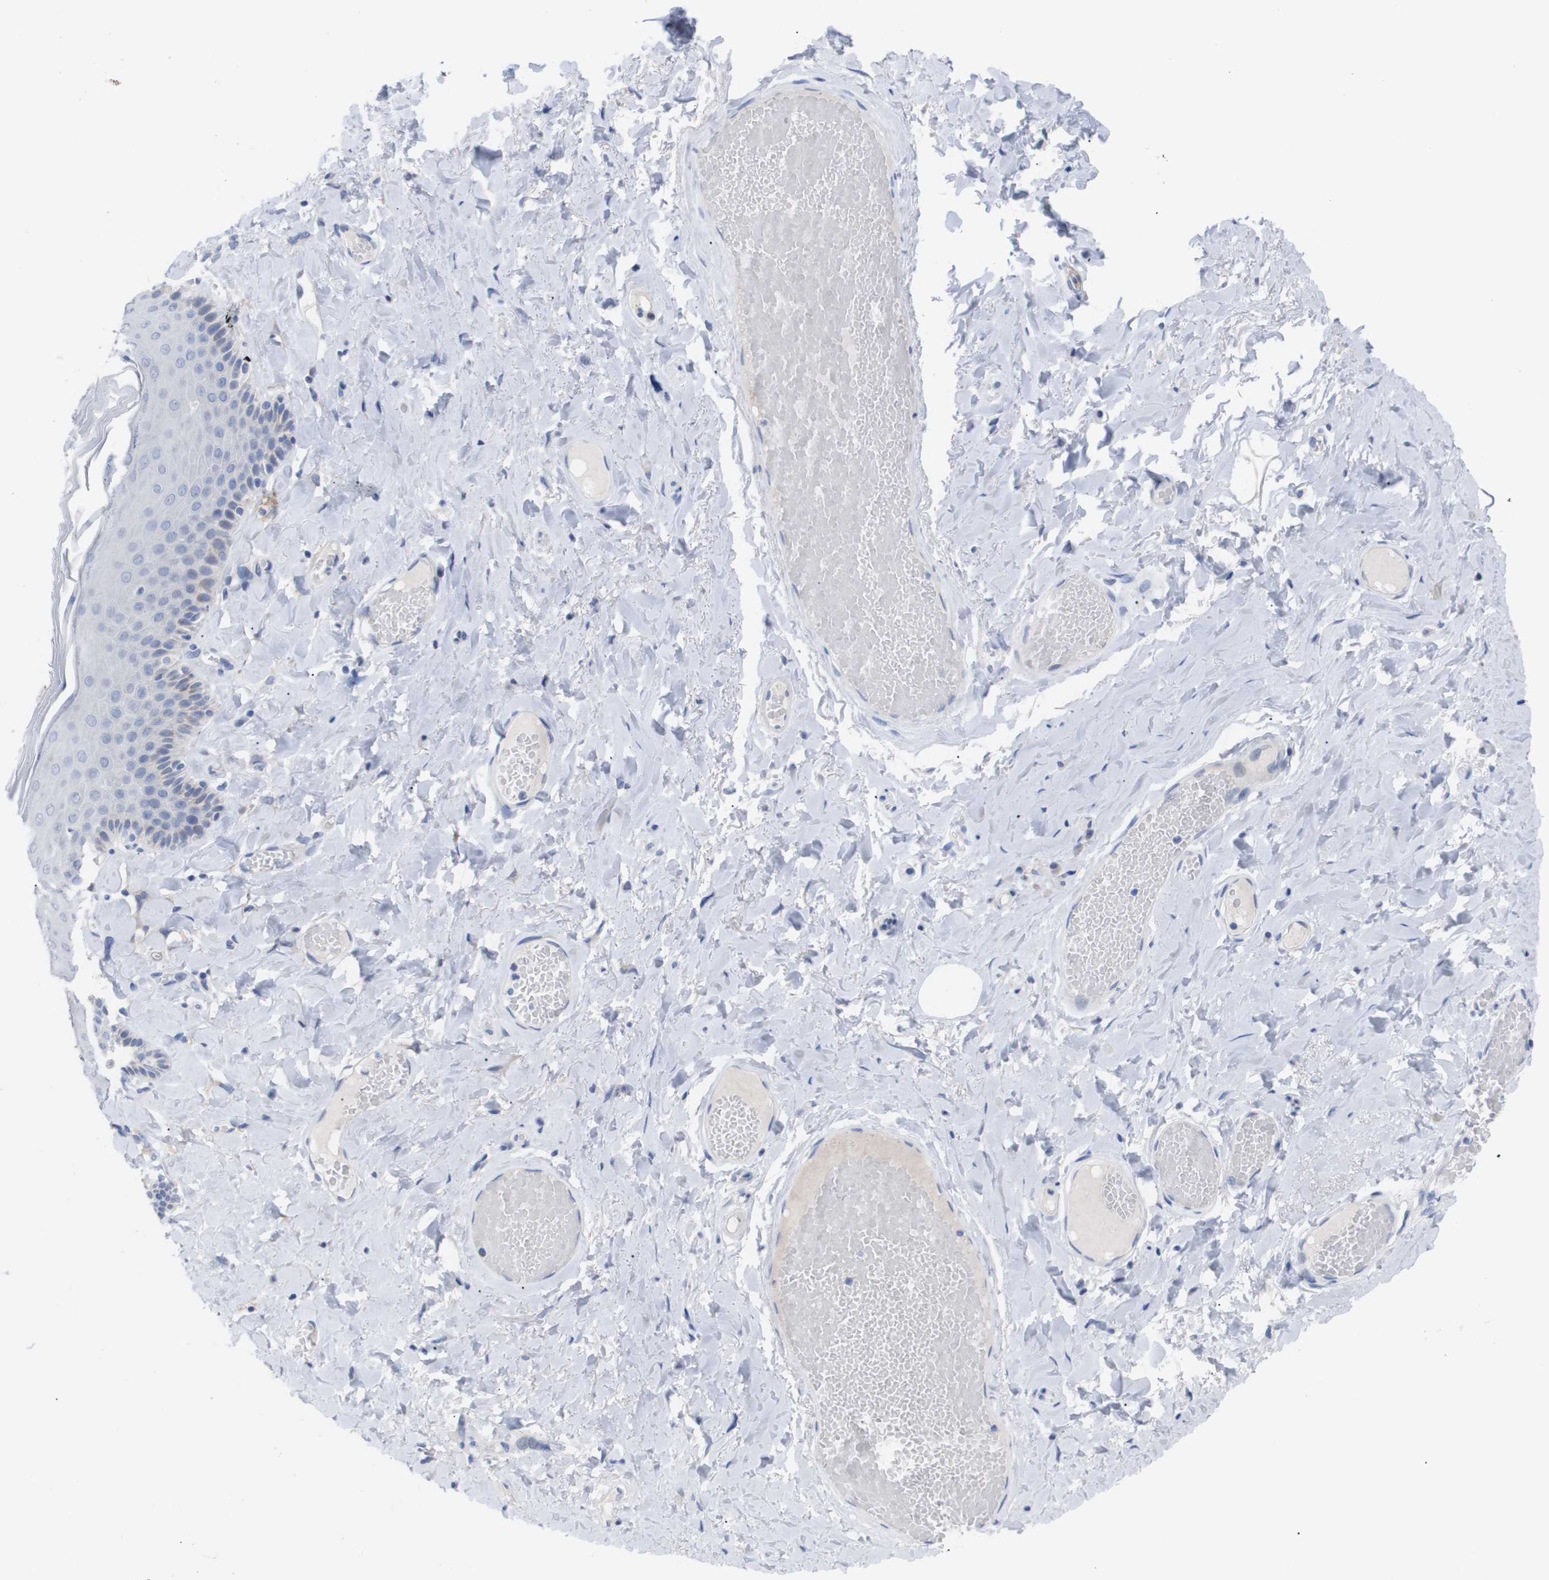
{"staining": {"intensity": "negative", "quantity": "none", "location": "none"}, "tissue": "skin", "cell_type": "Epidermal cells", "image_type": "normal", "snomed": [{"axis": "morphology", "description": "Normal tissue, NOS"}, {"axis": "topography", "description": "Anal"}], "caption": "There is no significant expression in epidermal cells of skin. Nuclei are stained in blue.", "gene": "CAV3", "patient": {"sex": "male", "age": 69}}